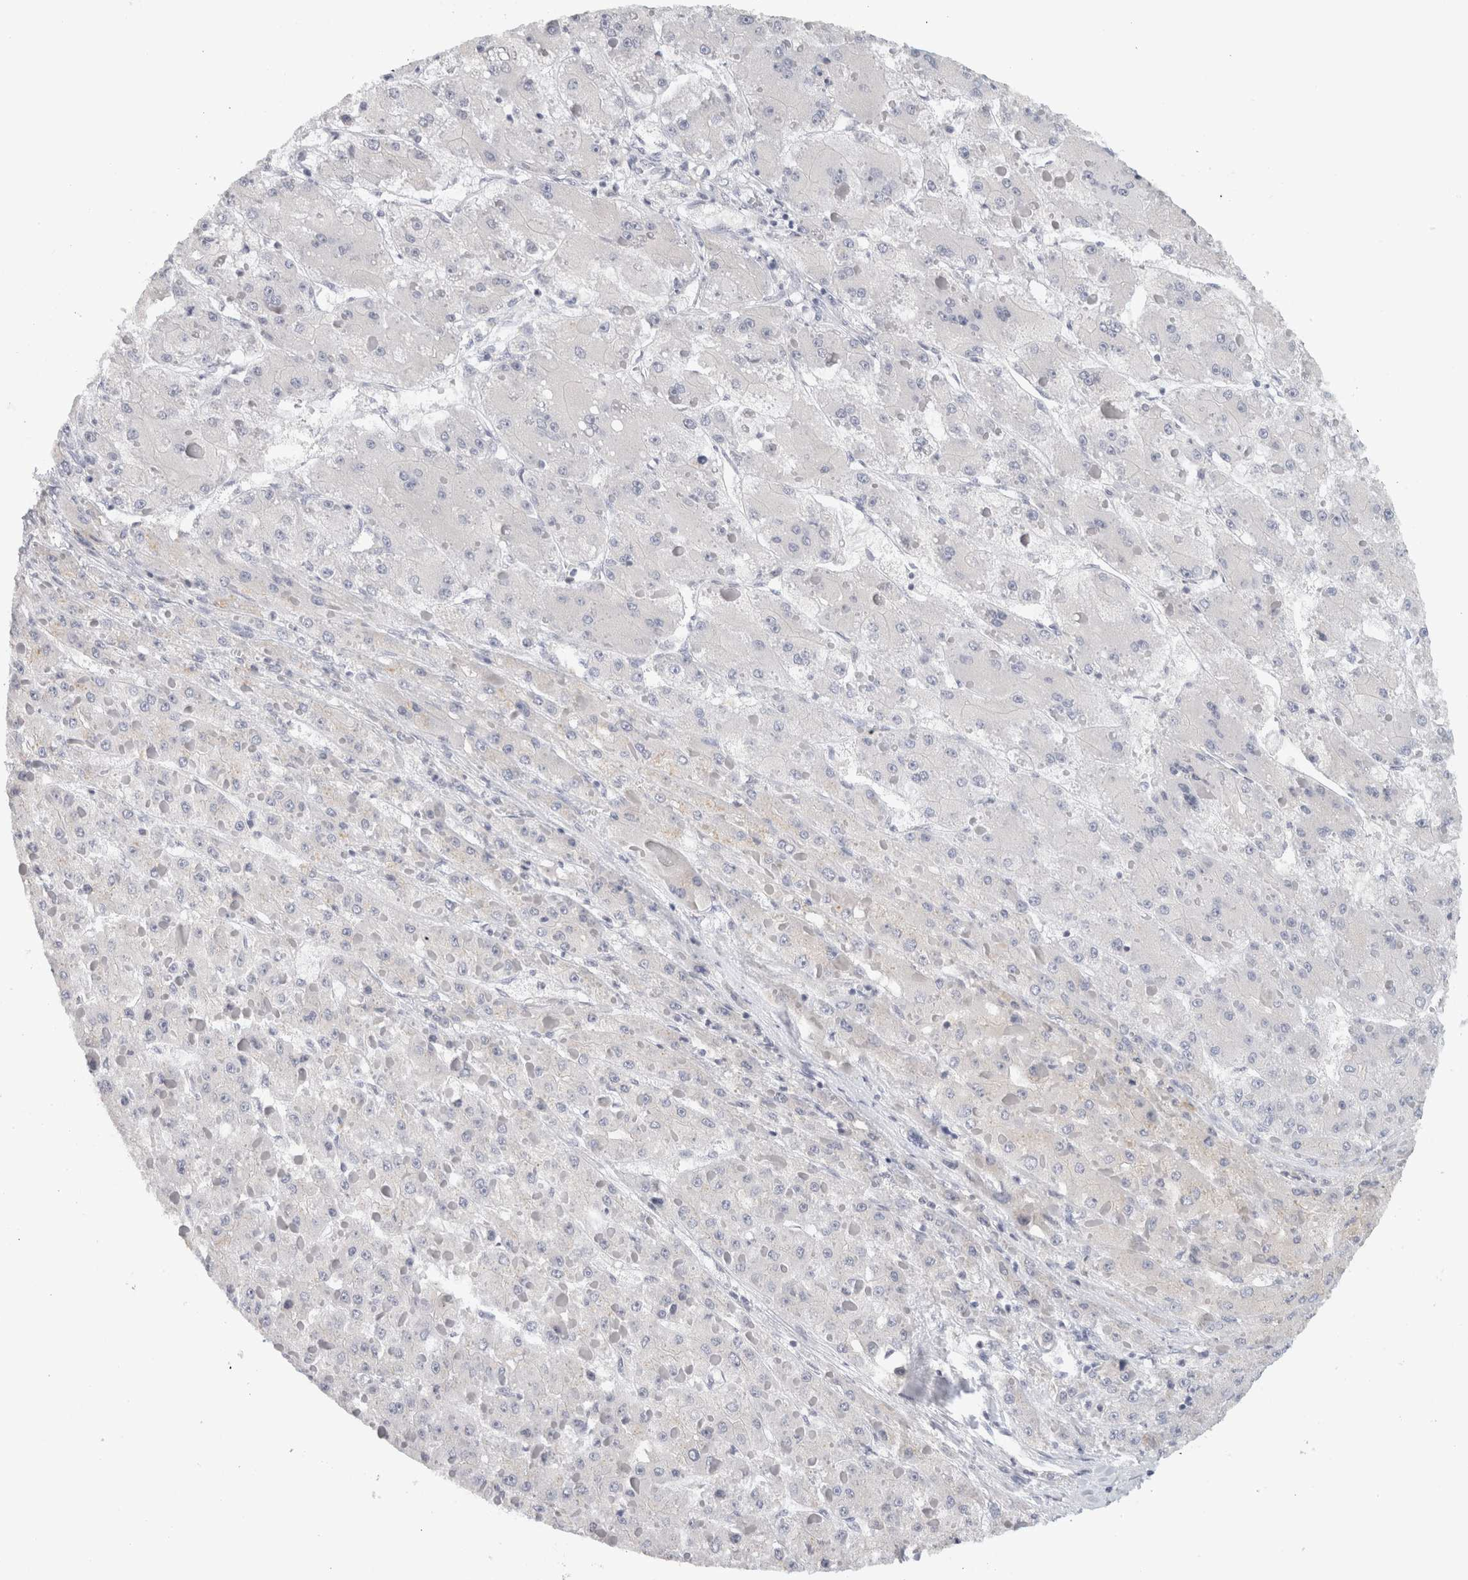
{"staining": {"intensity": "negative", "quantity": "none", "location": "none"}, "tissue": "liver cancer", "cell_type": "Tumor cells", "image_type": "cancer", "snomed": [{"axis": "morphology", "description": "Carcinoma, Hepatocellular, NOS"}, {"axis": "topography", "description": "Liver"}], "caption": "Immunohistochemical staining of human hepatocellular carcinoma (liver) shows no significant expression in tumor cells. (DAB IHC with hematoxylin counter stain).", "gene": "STK31", "patient": {"sex": "female", "age": 73}}